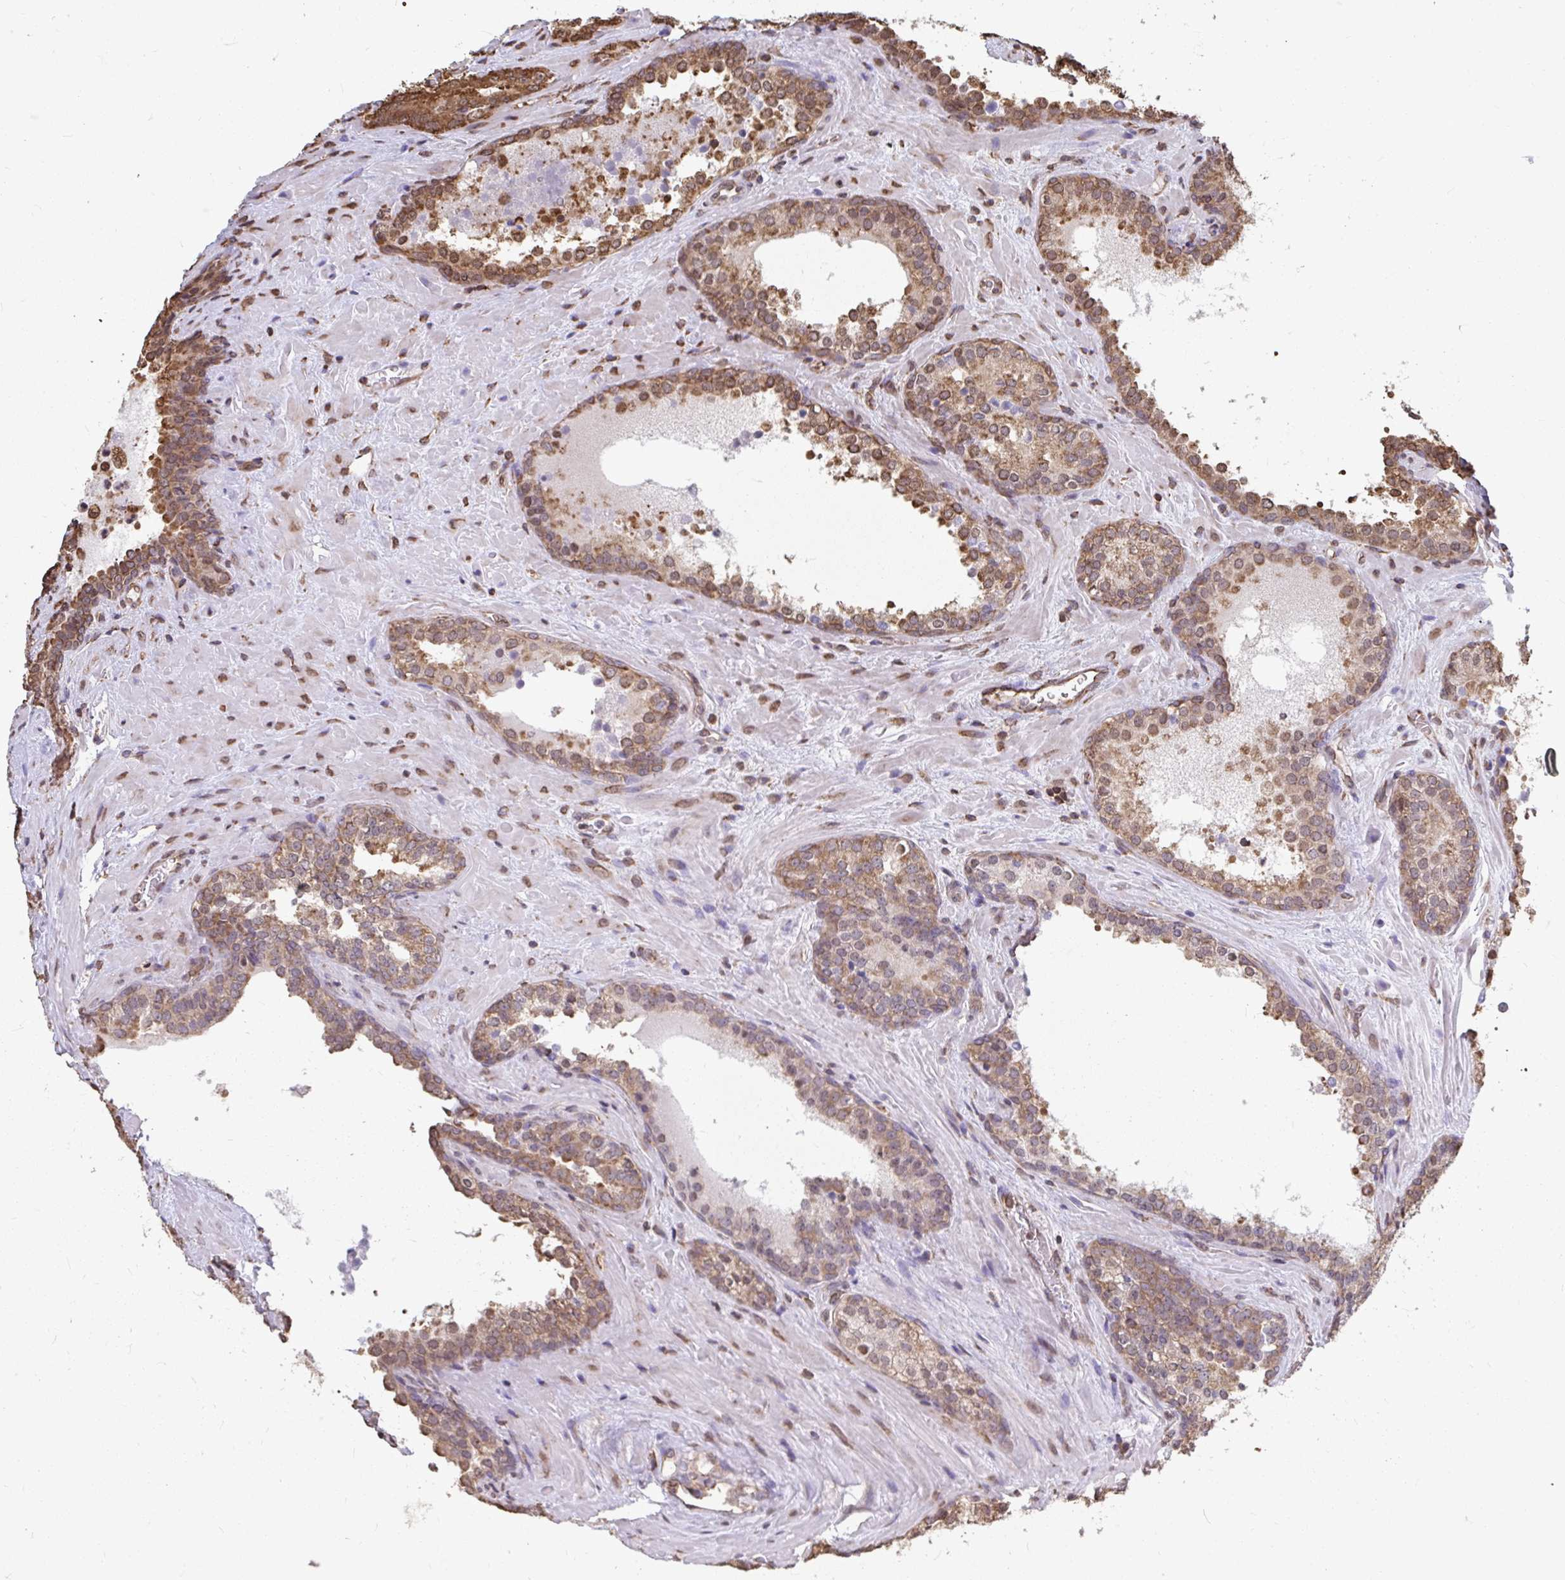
{"staining": {"intensity": "moderate", "quantity": ">75%", "location": "cytoplasmic/membranous,nuclear"}, "tissue": "prostate cancer", "cell_type": "Tumor cells", "image_type": "cancer", "snomed": [{"axis": "morphology", "description": "Adenocarcinoma, Low grade"}, {"axis": "topography", "description": "Prostate"}], "caption": "Protein expression by IHC demonstrates moderate cytoplasmic/membranous and nuclear expression in about >75% of tumor cells in prostate cancer (low-grade adenocarcinoma).", "gene": "SYNCRIP", "patient": {"sex": "male", "age": 62}}